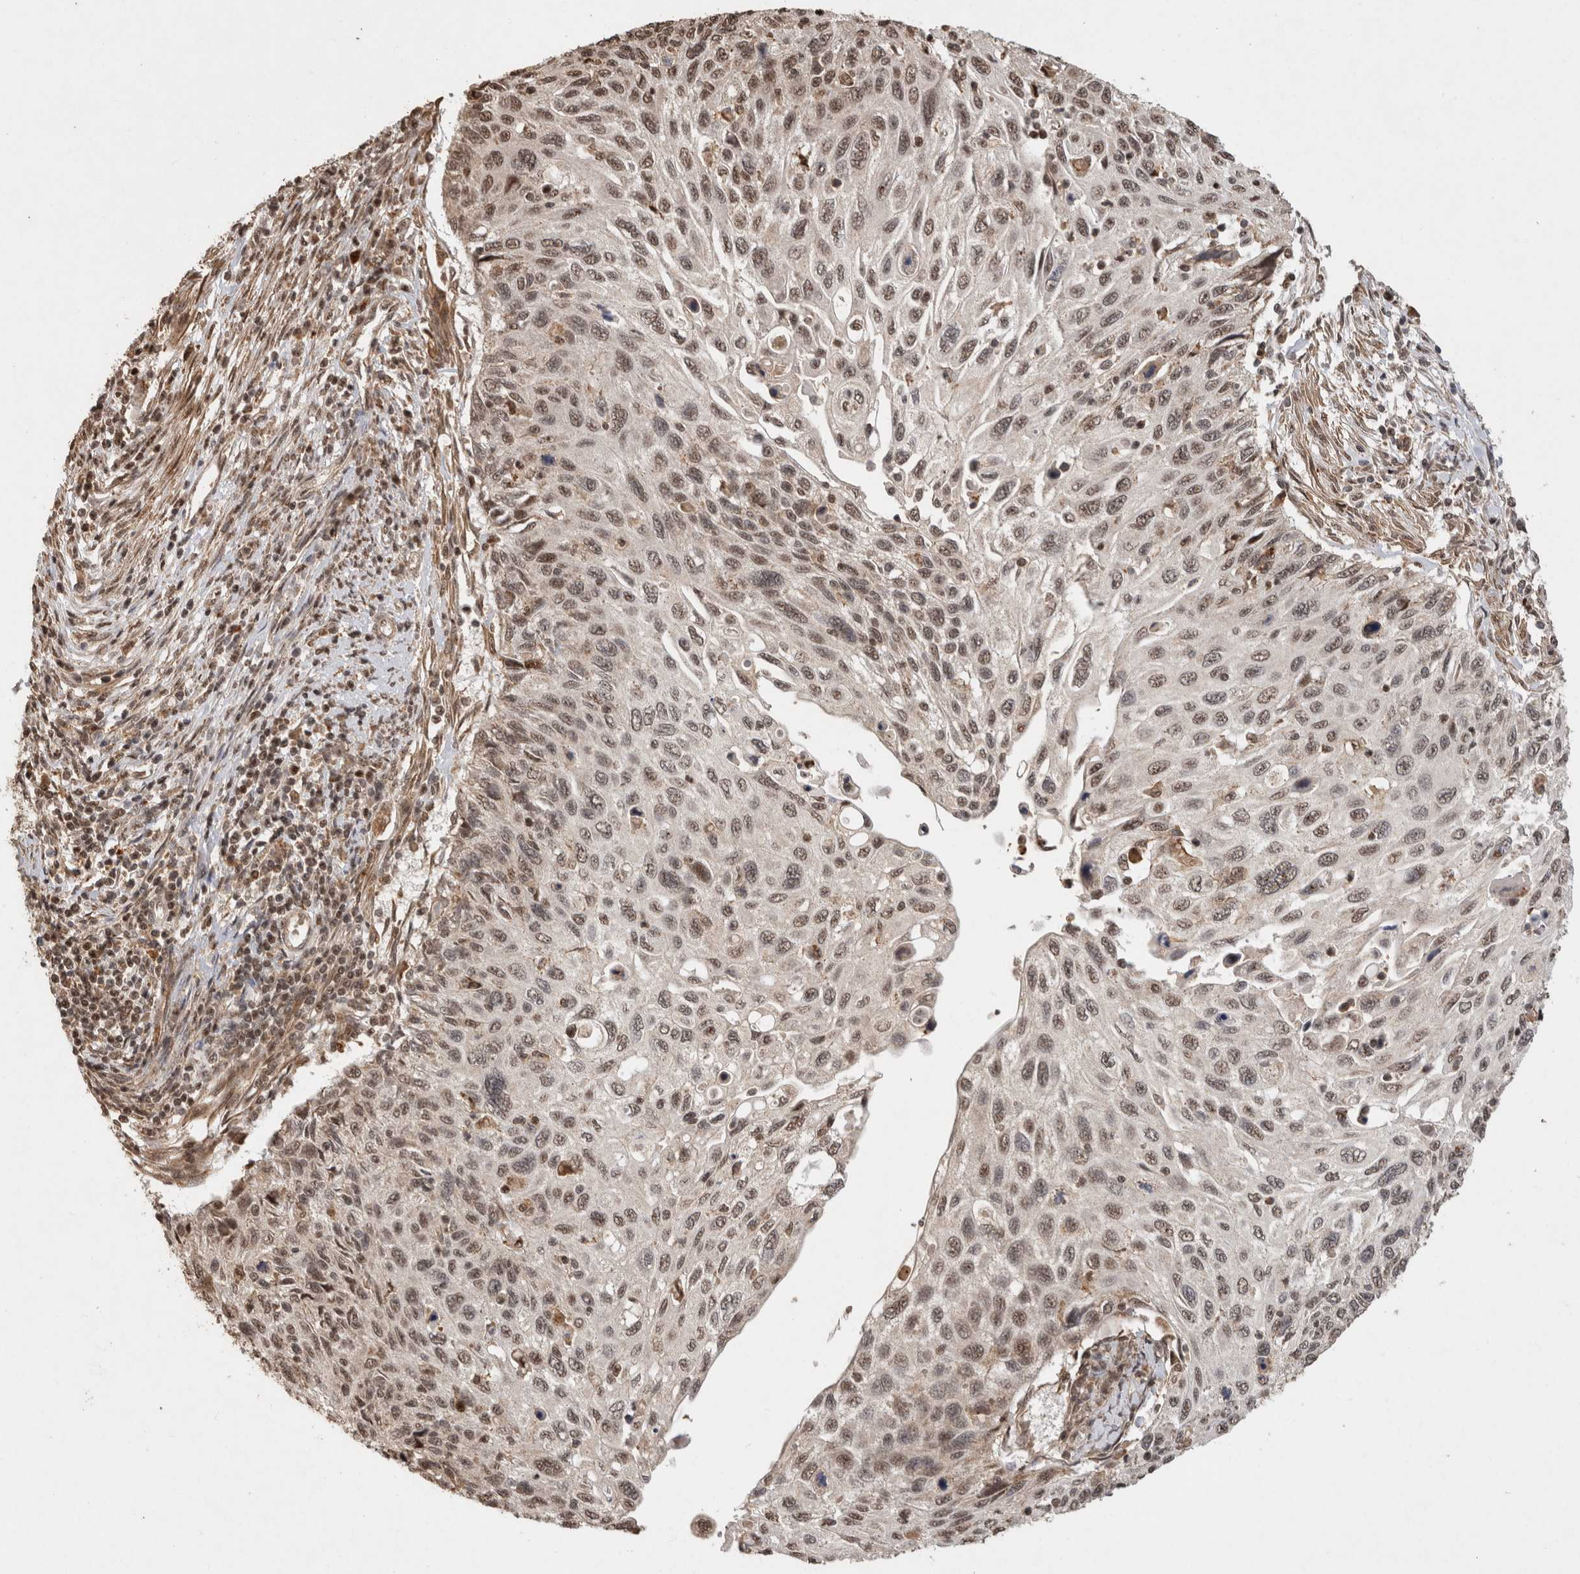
{"staining": {"intensity": "moderate", "quantity": ">75%", "location": "nuclear"}, "tissue": "cervical cancer", "cell_type": "Tumor cells", "image_type": "cancer", "snomed": [{"axis": "morphology", "description": "Squamous cell carcinoma, NOS"}, {"axis": "topography", "description": "Cervix"}], "caption": "Squamous cell carcinoma (cervical) stained with DAB (3,3'-diaminobenzidine) IHC displays medium levels of moderate nuclear expression in about >75% of tumor cells.", "gene": "KEAP1", "patient": {"sex": "female", "age": 70}}